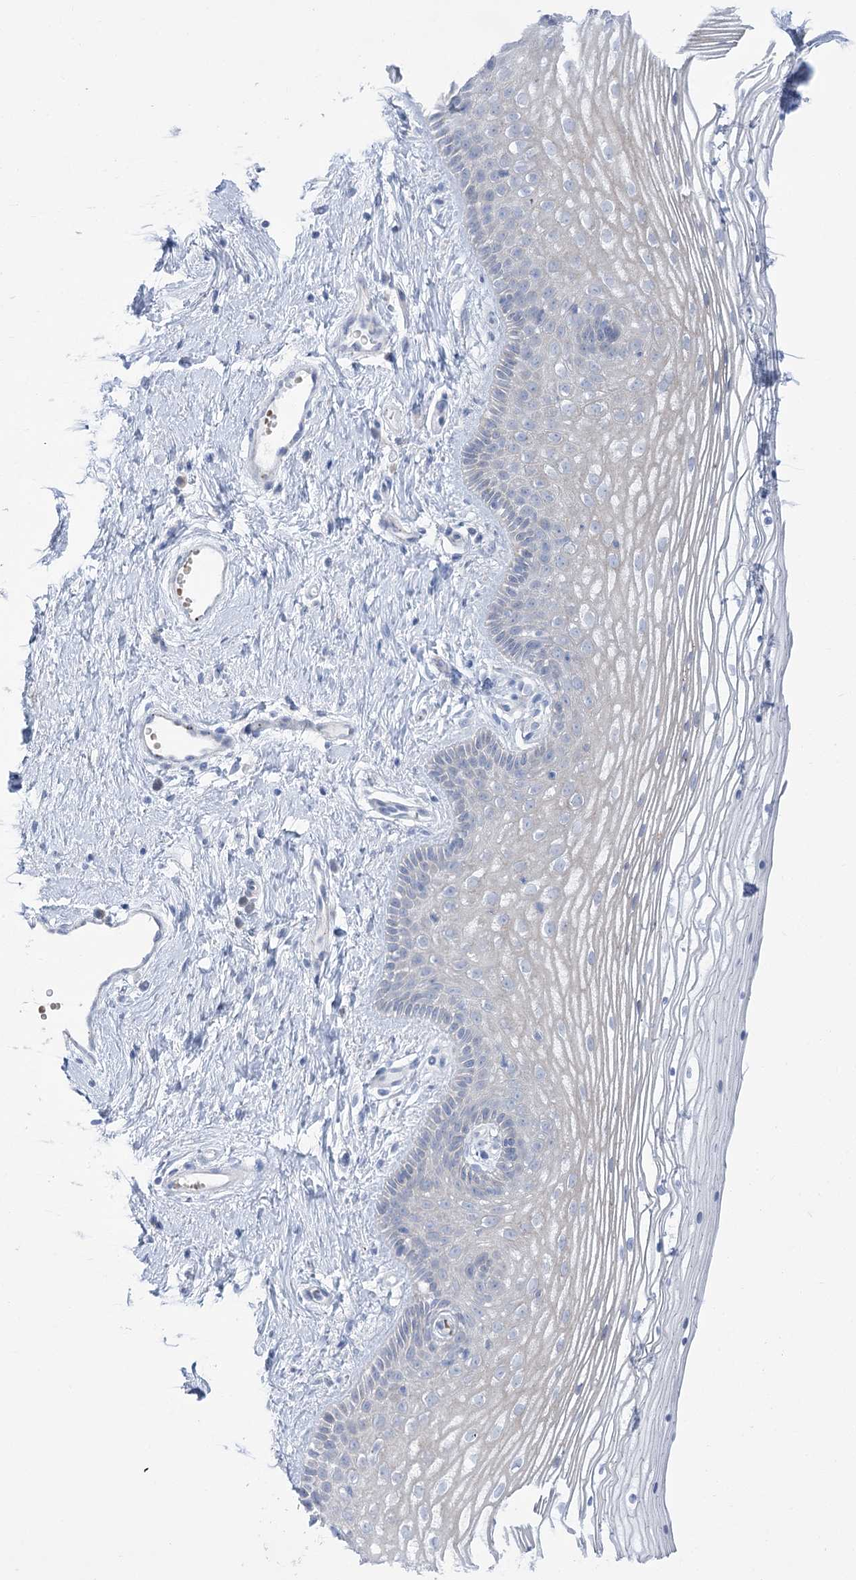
{"staining": {"intensity": "negative", "quantity": "none", "location": "none"}, "tissue": "vagina", "cell_type": "Squamous epithelial cells", "image_type": "normal", "snomed": [{"axis": "morphology", "description": "Normal tissue, NOS"}, {"axis": "topography", "description": "Vagina"}], "caption": "The histopathology image reveals no staining of squamous epithelial cells in normal vagina.", "gene": "SIAE", "patient": {"sex": "female", "age": 46}}